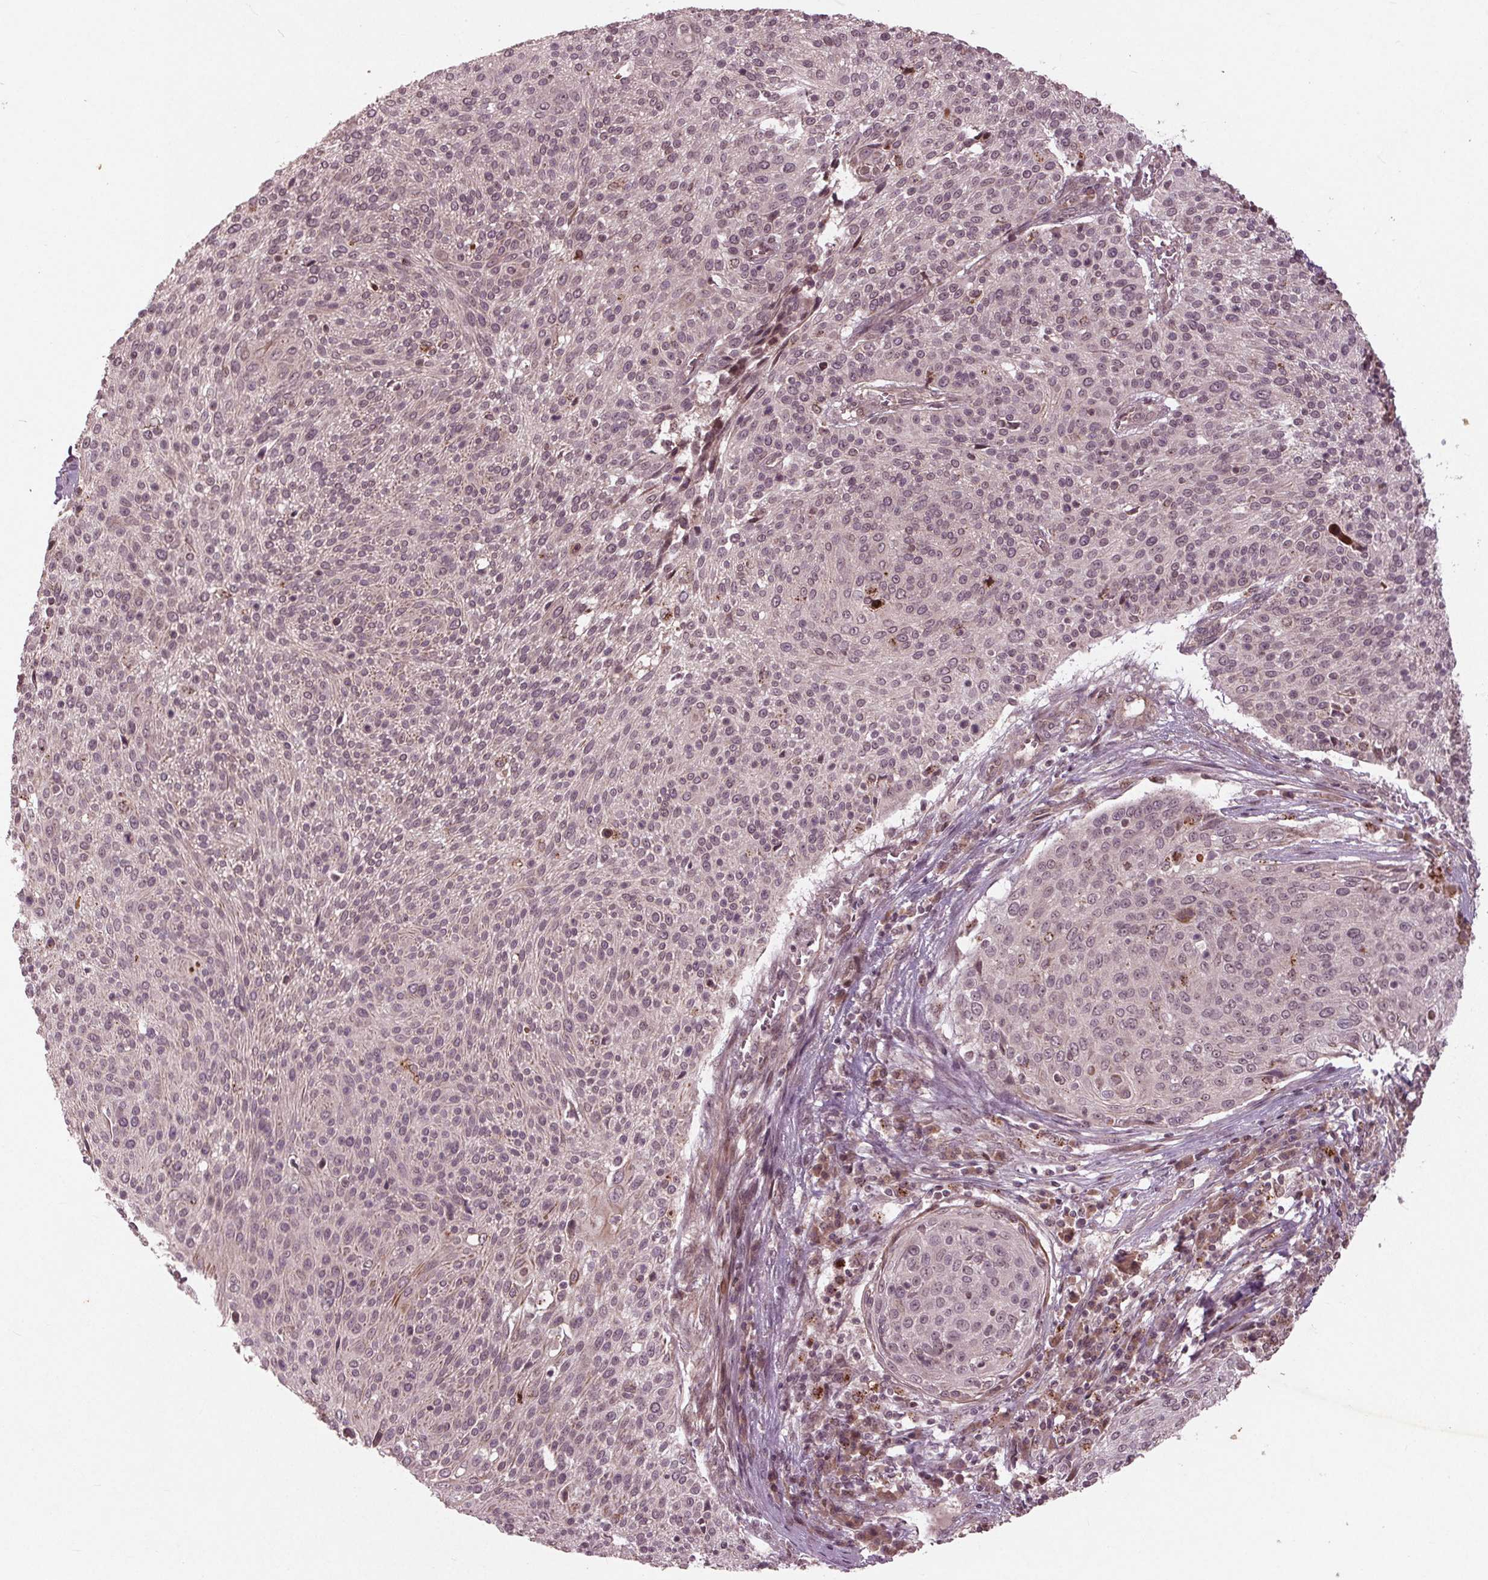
{"staining": {"intensity": "weak", "quantity": "<25%", "location": "cytoplasmic/membranous"}, "tissue": "cervical cancer", "cell_type": "Tumor cells", "image_type": "cancer", "snomed": [{"axis": "morphology", "description": "Squamous cell carcinoma, NOS"}, {"axis": "topography", "description": "Cervix"}], "caption": "Cervical squamous cell carcinoma was stained to show a protein in brown. There is no significant expression in tumor cells. (Stains: DAB immunohistochemistry (IHC) with hematoxylin counter stain, Microscopy: brightfield microscopy at high magnification).", "gene": "CDKL4", "patient": {"sex": "female", "age": 31}}